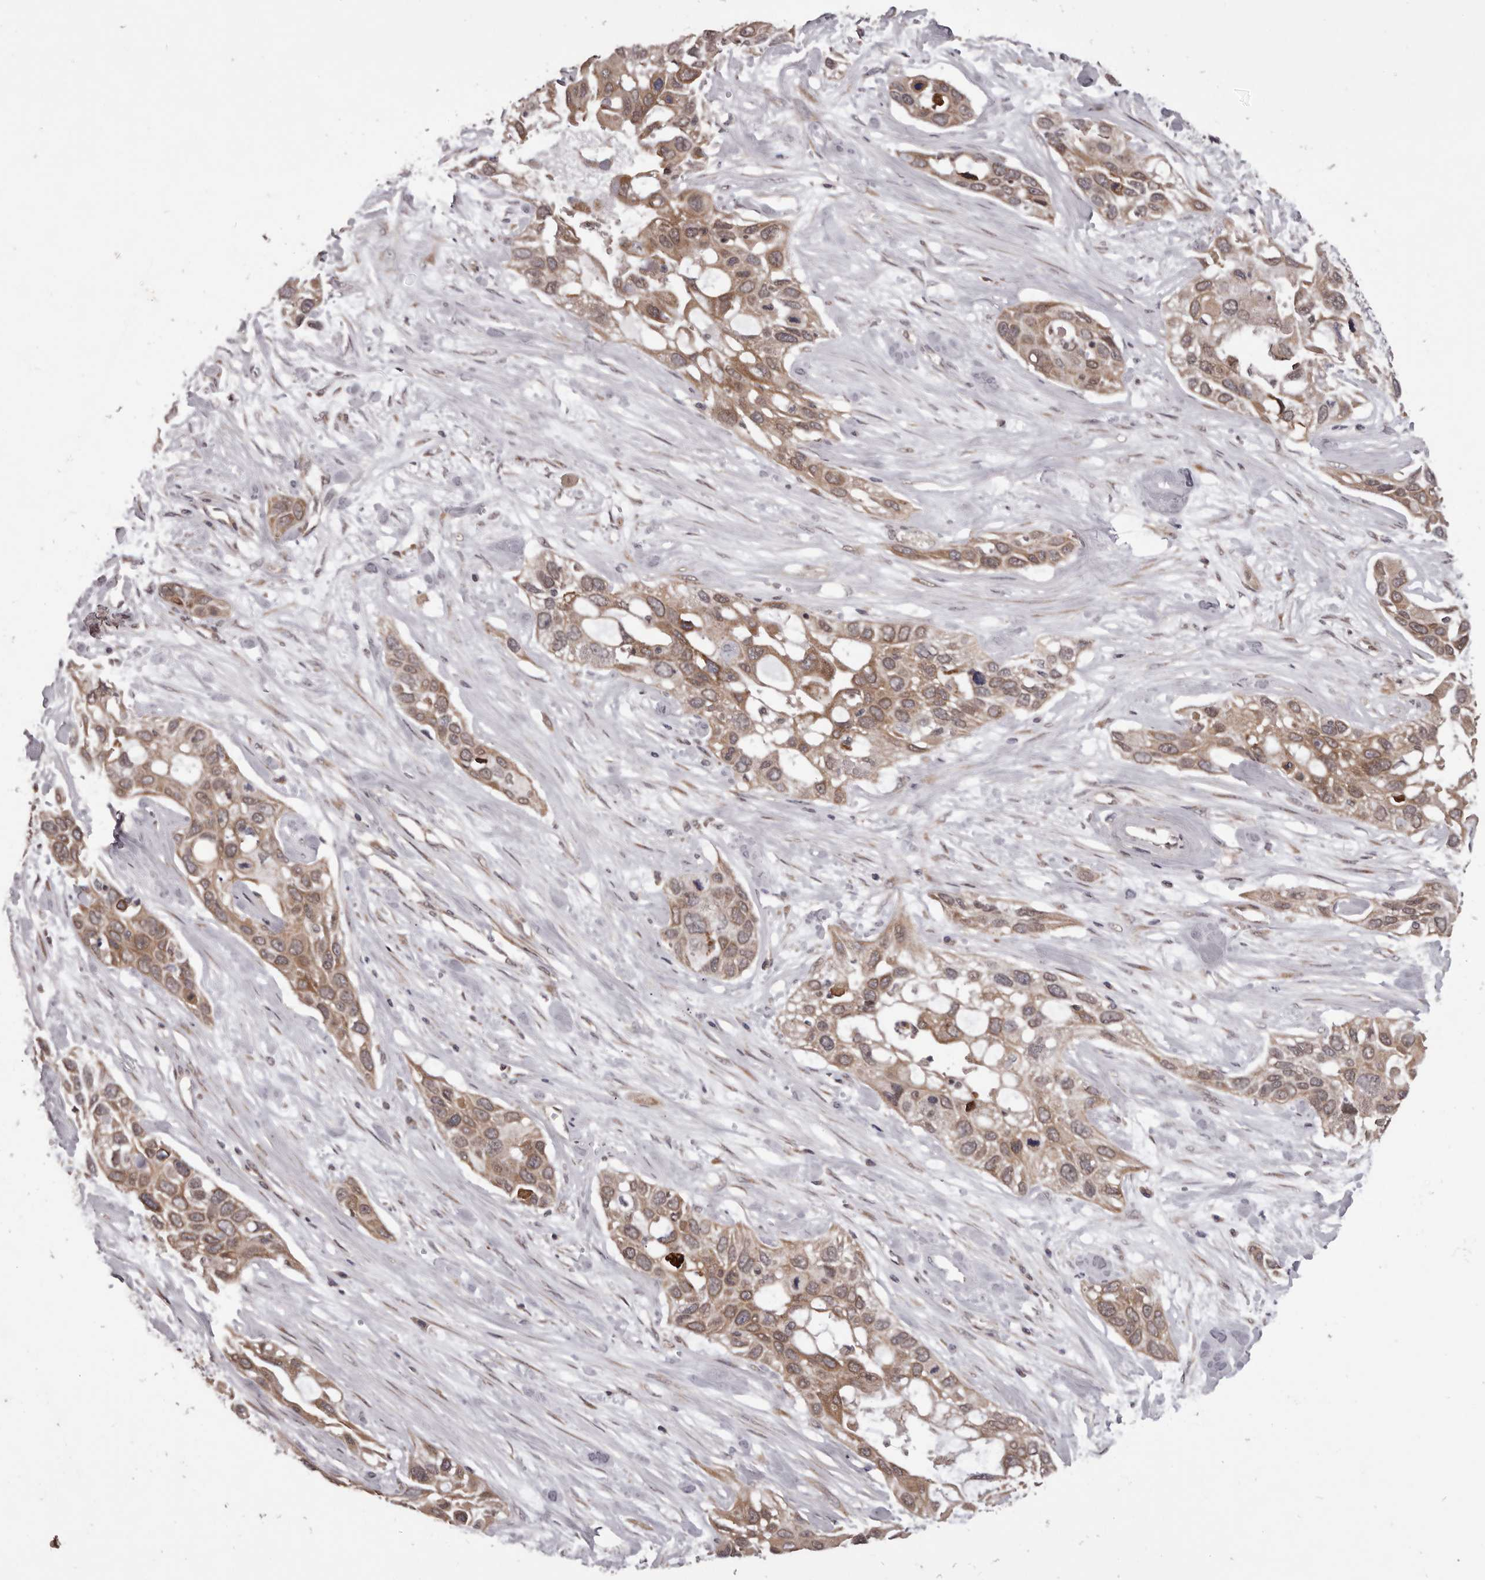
{"staining": {"intensity": "moderate", "quantity": ">75%", "location": "cytoplasmic/membranous"}, "tissue": "pancreatic cancer", "cell_type": "Tumor cells", "image_type": "cancer", "snomed": [{"axis": "morphology", "description": "Adenocarcinoma, NOS"}, {"axis": "topography", "description": "Pancreas"}], "caption": "This micrograph shows immunohistochemistry staining of pancreatic adenocarcinoma, with medium moderate cytoplasmic/membranous positivity in approximately >75% of tumor cells.", "gene": "CELF3", "patient": {"sex": "female", "age": 60}}